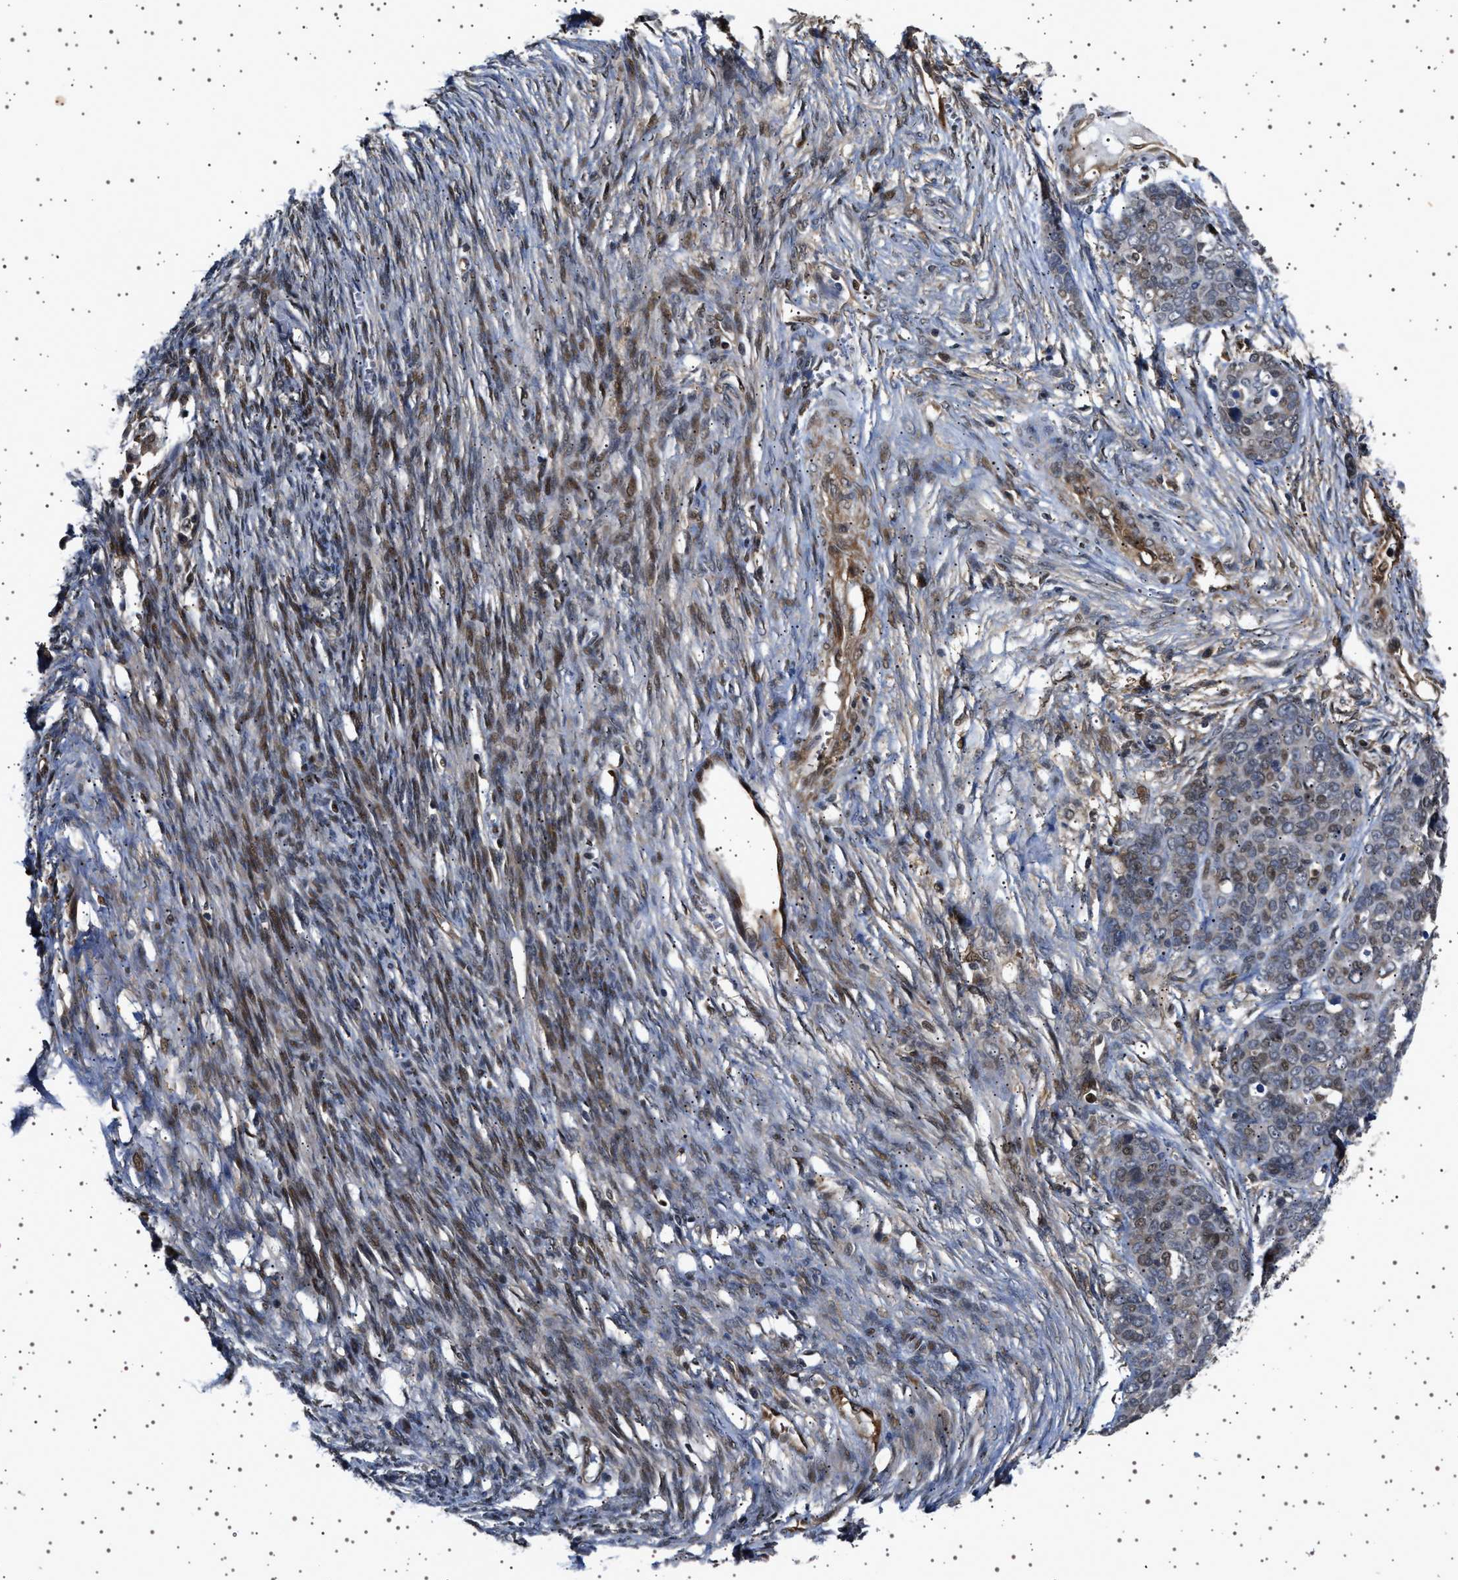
{"staining": {"intensity": "weak", "quantity": "25%-75%", "location": "nuclear"}, "tissue": "ovarian cancer", "cell_type": "Tumor cells", "image_type": "cancer", "snomed": [{"axis": "morphology", "description": "Cystadenocarcinoma, serous, NOS"}, {"axis": "topography", "description": "Ovary"}], "caption": "High-magnification brightfield microscopy of serous cystadenocarcinoma (ovarian) stained with DAB (brown) and counterstained with hematoxylin (blue). tumor cells exhibit weak nuclear staining is seen in approximately25%-75% of cells.", "gene": "BAG3", "patient": {"sex": "female", "age": 44}}